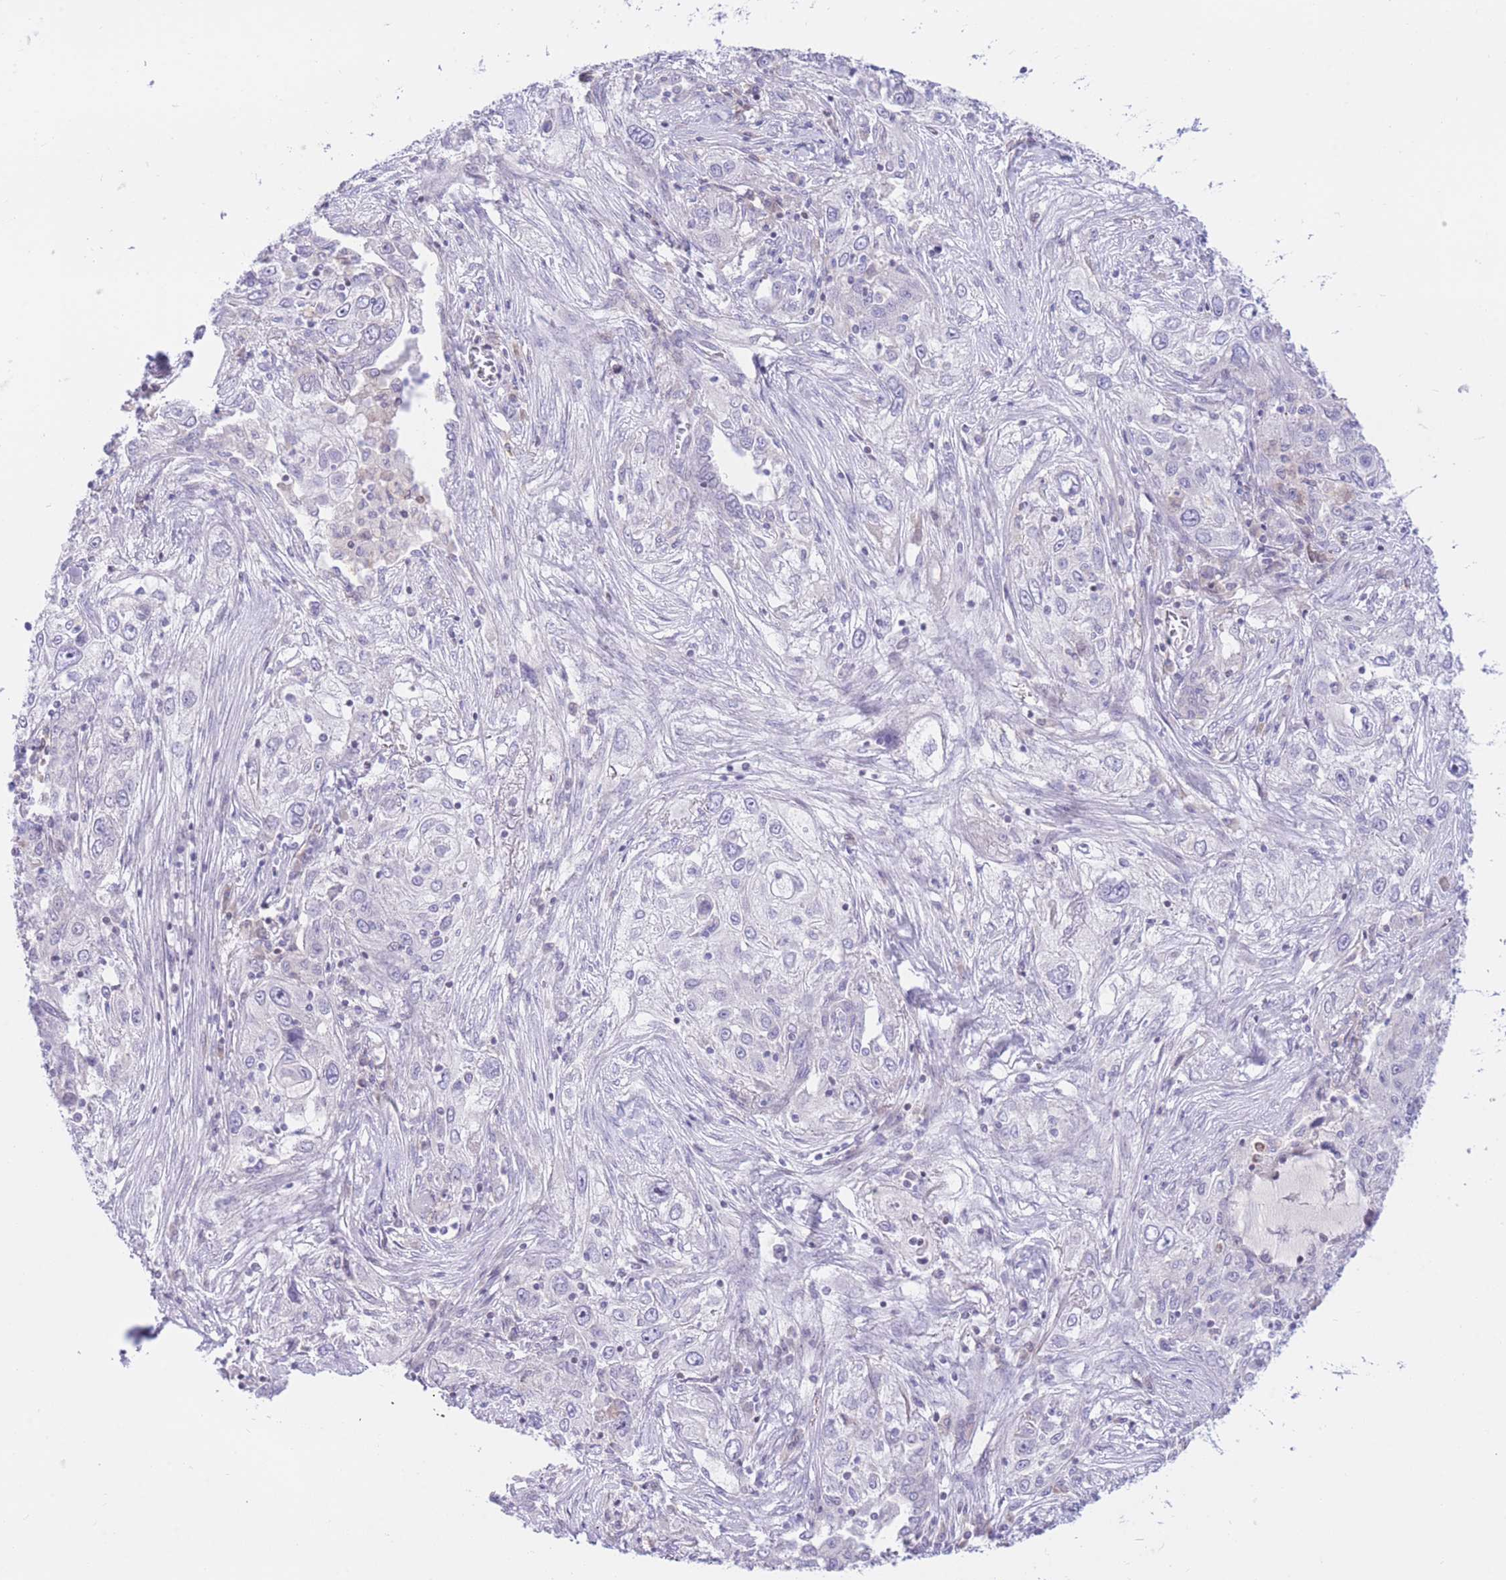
{"staining": {"intensity": "negative", "quantity": "none", "location": "none"}, "tissue": "lung cancer", "cell_type": "Tumor cells", "image_type": "cancer", "snomed": [{"axis": "morphology", "description": "Squamous cell carcinoma, NOS"}, {"axis": "topography", "description": "Lung"}], "caption": "IHC image of neoplastic tissue: human lung squamous cell carcinoma stained with DAB (3,3'-diaminobenzidine) shows no significant protein positivity in tumor cells.", "gene": "RPL39L", "patient": {"sex": "female", "age": 69}}